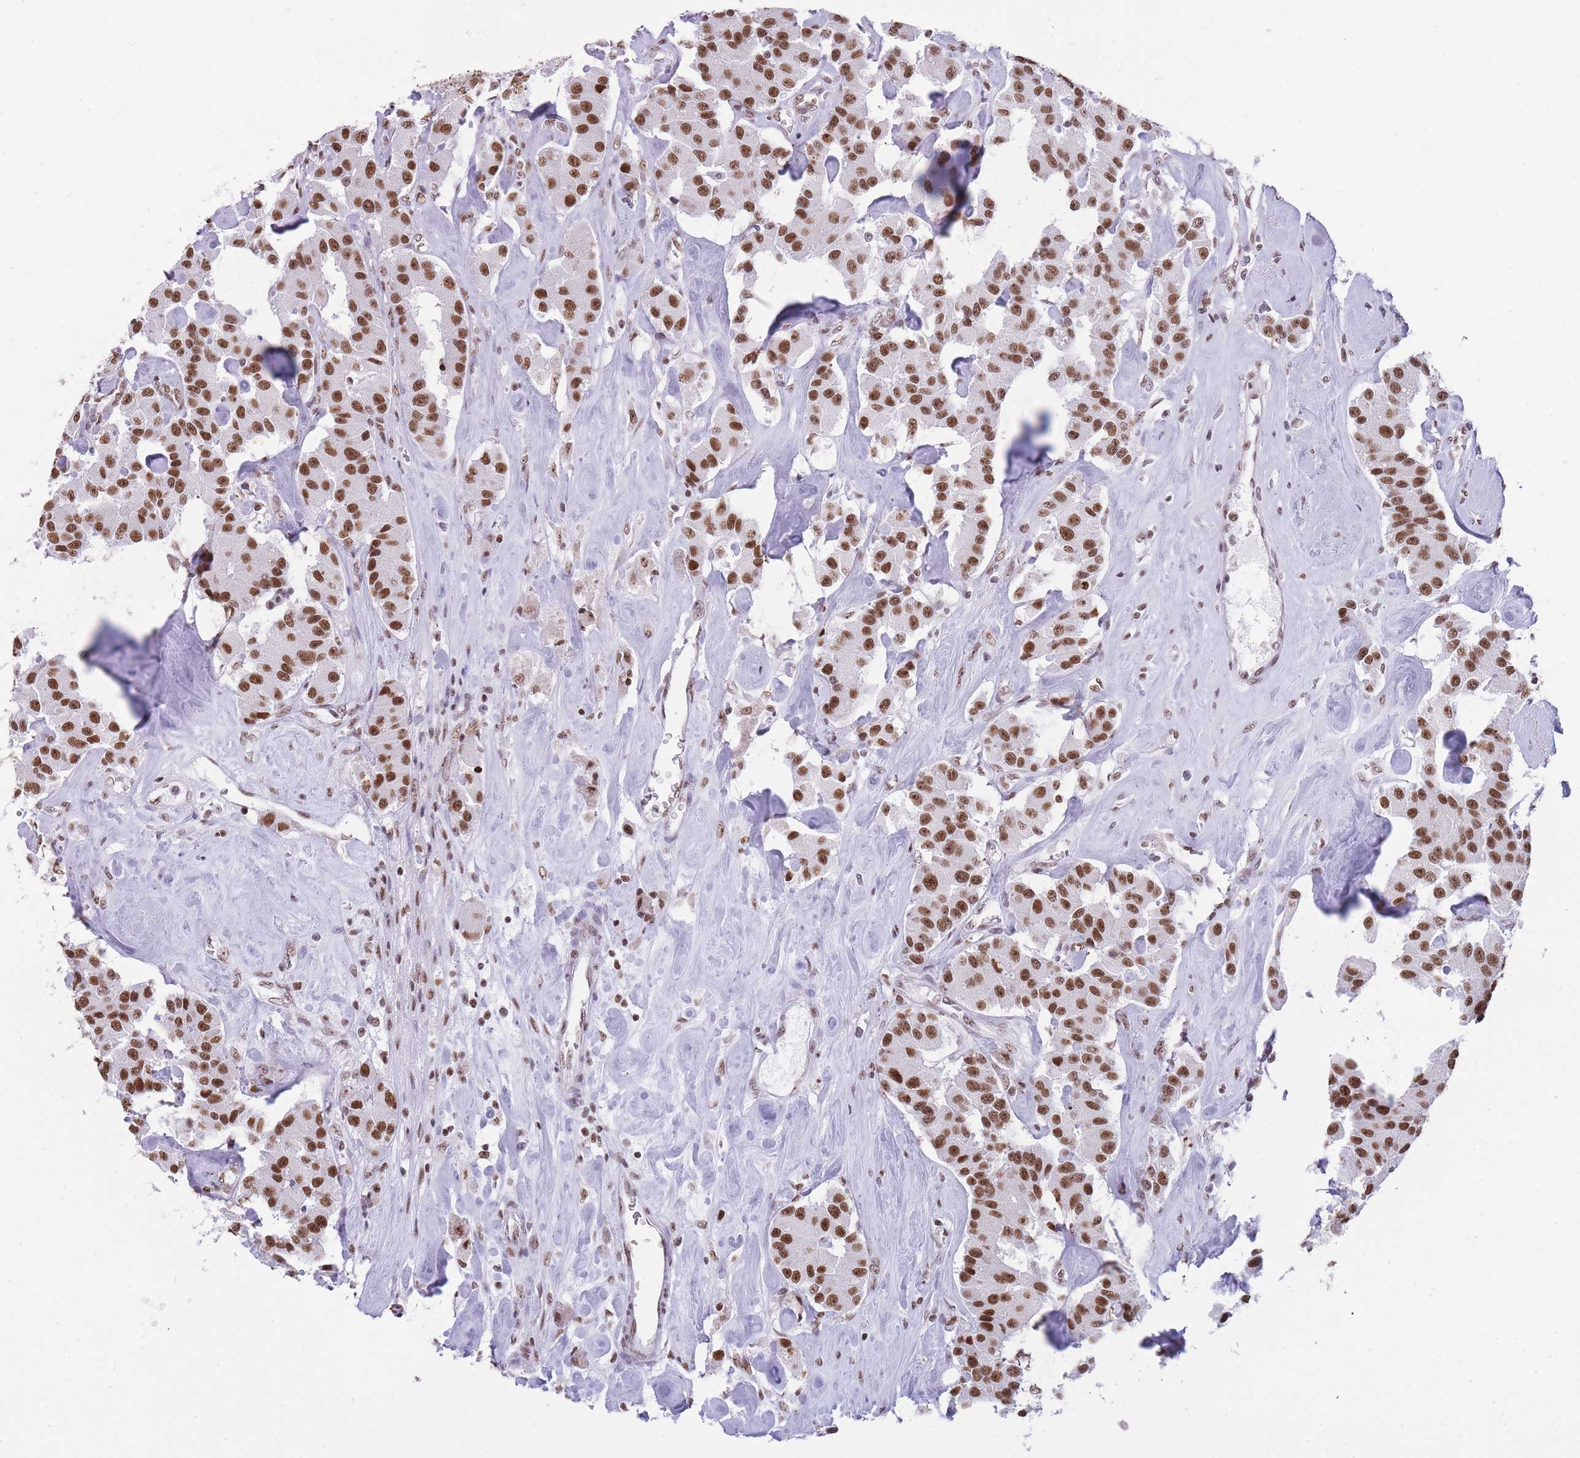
{"staining": {"intensity": "moderate", "quantity": ">75%", "location": "nuclear"}, "tissue": "carcinoid", "cell_type": "Tumor cells", "image_type": "cancer", "snomed": [{"axis": "morphology", "description": "Carcinoid, malignant, NOS"}, {"axis": "topography", "description": "Pancreas"}], "caption": "Immunohistochemical staining of human malignant carcinoid demonstrates medium levels of moderate nuclear protein expression in approximately >75% of tumor cells.", "gene": "EVC2", "patient": {"sex": "male", "age": 41}}